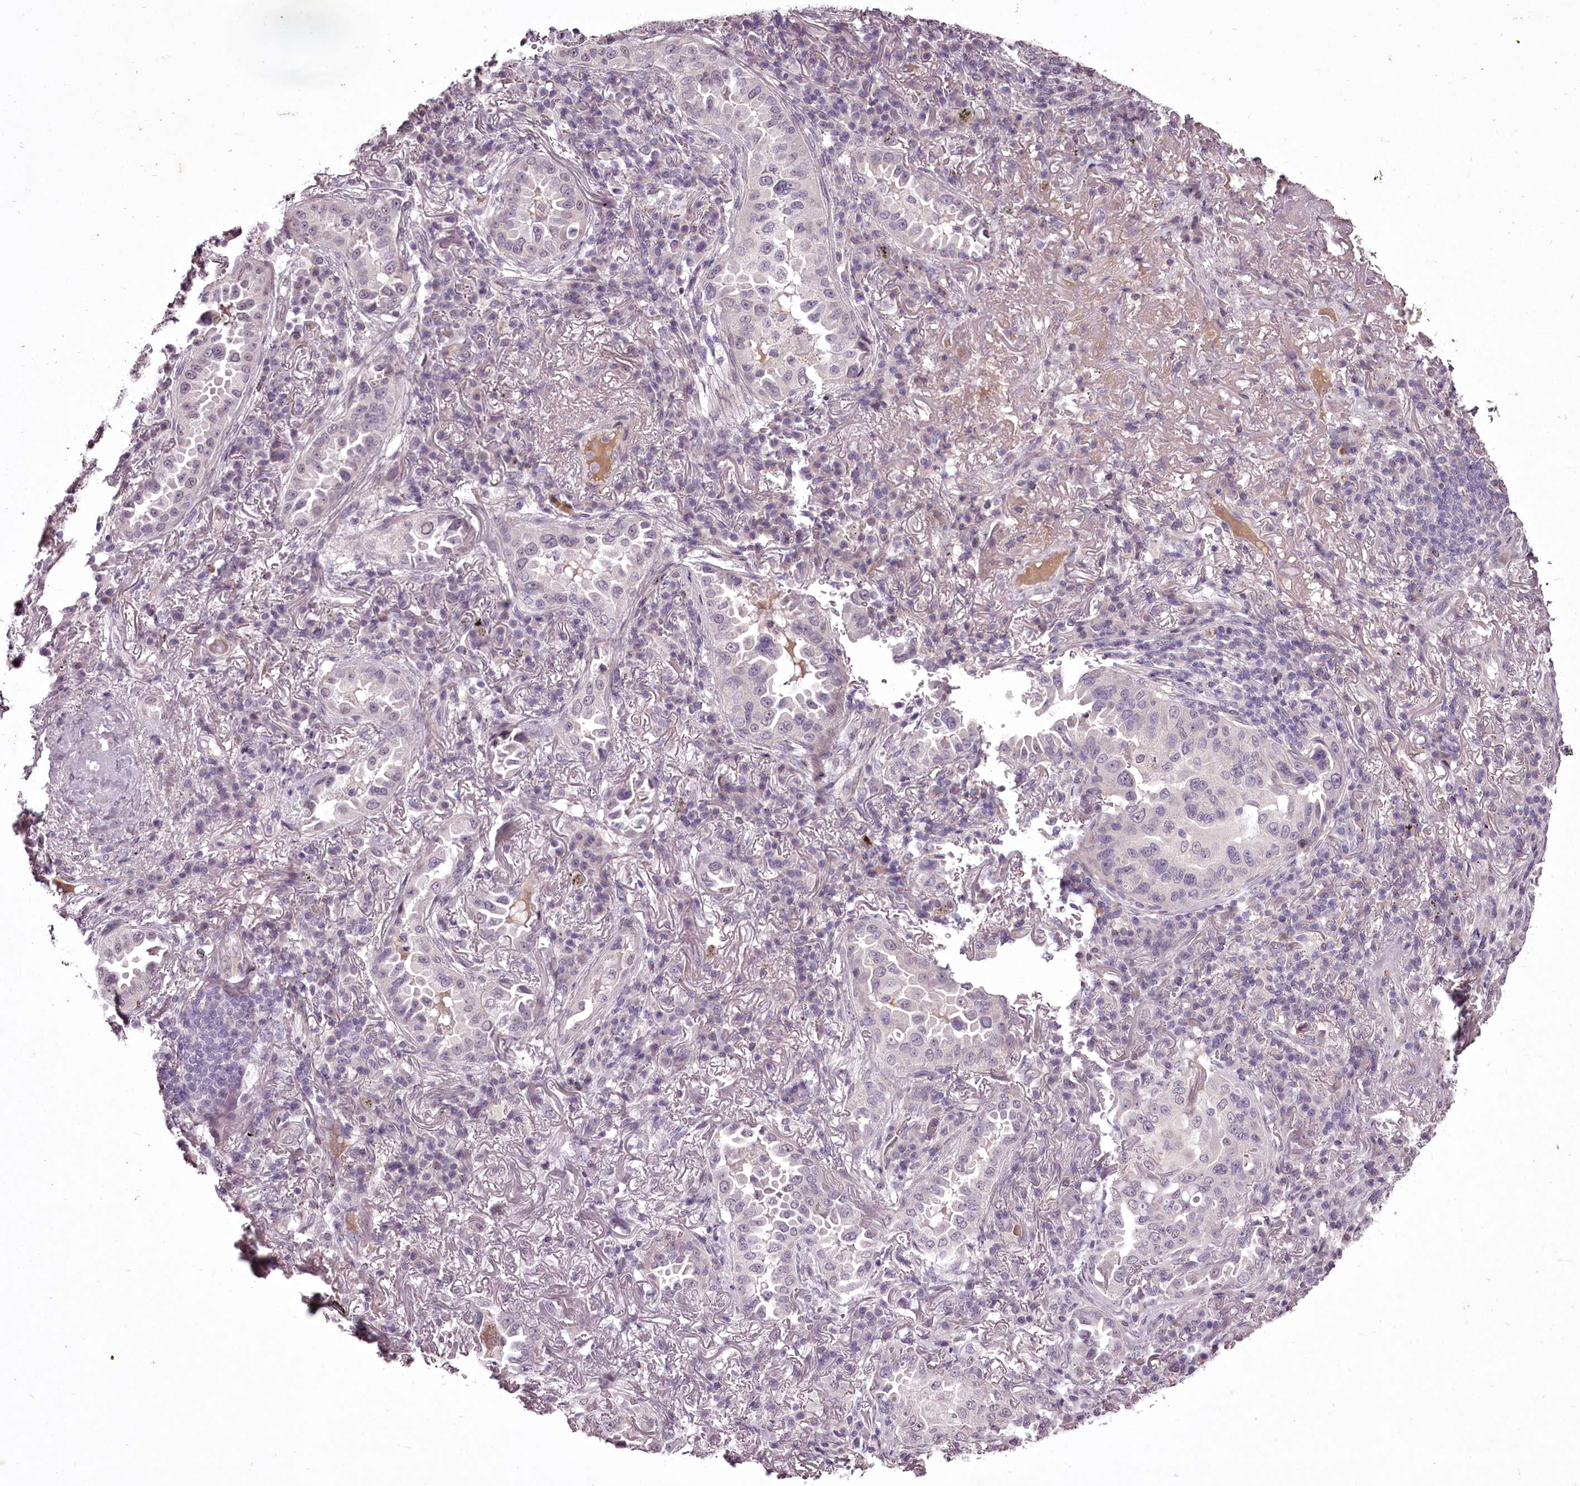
{"staining": {"intensity": "negative", "quantity": "none", "location": "none"}, "tissue": "lung cancer", "cell_type": "Tumor cells", "image_type": "cancer", "snomed": [{"axis": "morphology", "description": "Adenocarcinoma, NOS"}, {"axis": "topography", "description": "Lung"}], "caption": "There is no significant positivity in tumor cells of lung adenocarcinoma.", "gene": "C1orf56", "patient": {"sex": "female", "age": 69}}